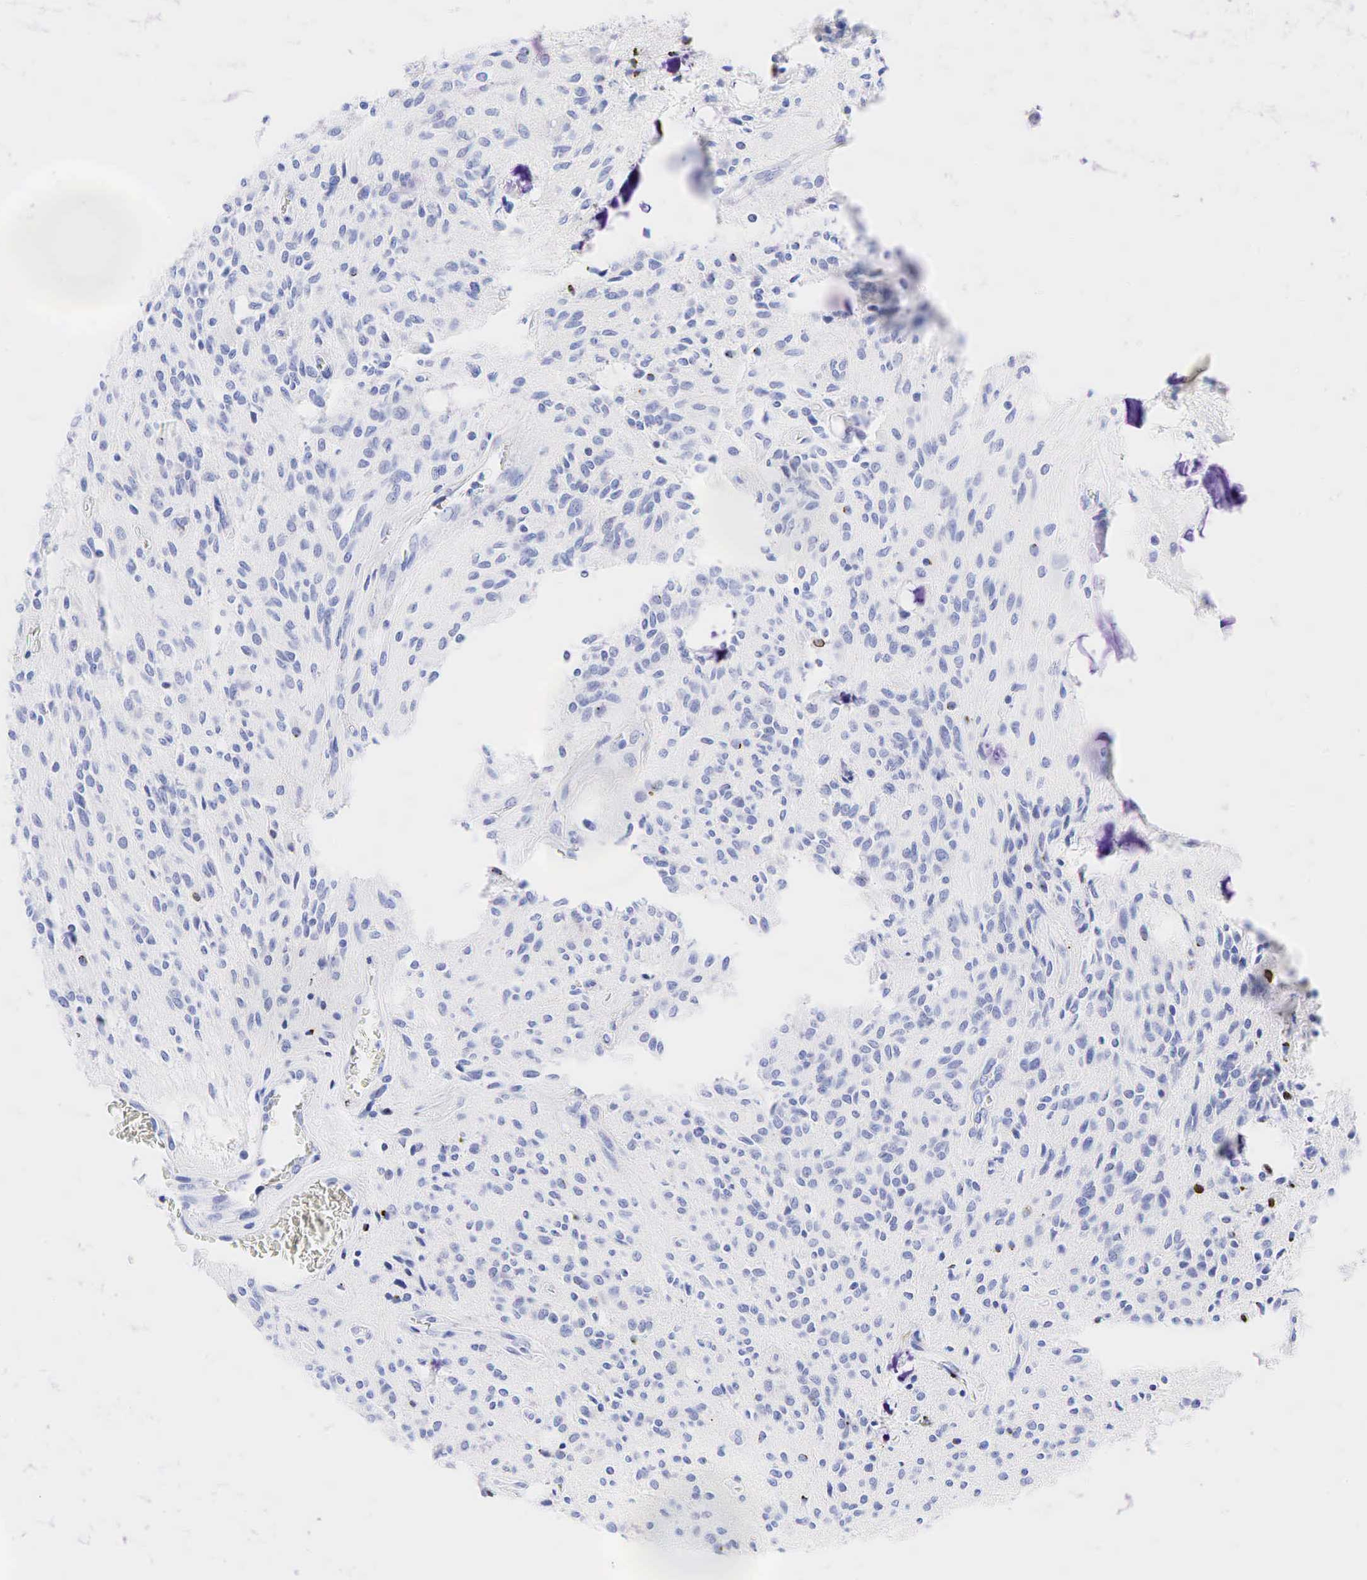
{"staining": {"intensity": "negative", "quantity": "none", "location": "none"}, "tissue": "glioma", "cell_type": "Tumor cells", "image_type": "cancer", "snomed": [{"axis": "morphology", "description": "Glioma, malignant, Low grade"}, {"axis": "topography", "description": "Brain"}], "caption": "This is a image of IHC staining of malignant glioma (low-grade), which shows no staining in tumor cells.", "gene": "CD79A", "patient": {"sex": "female", "age": 15}}